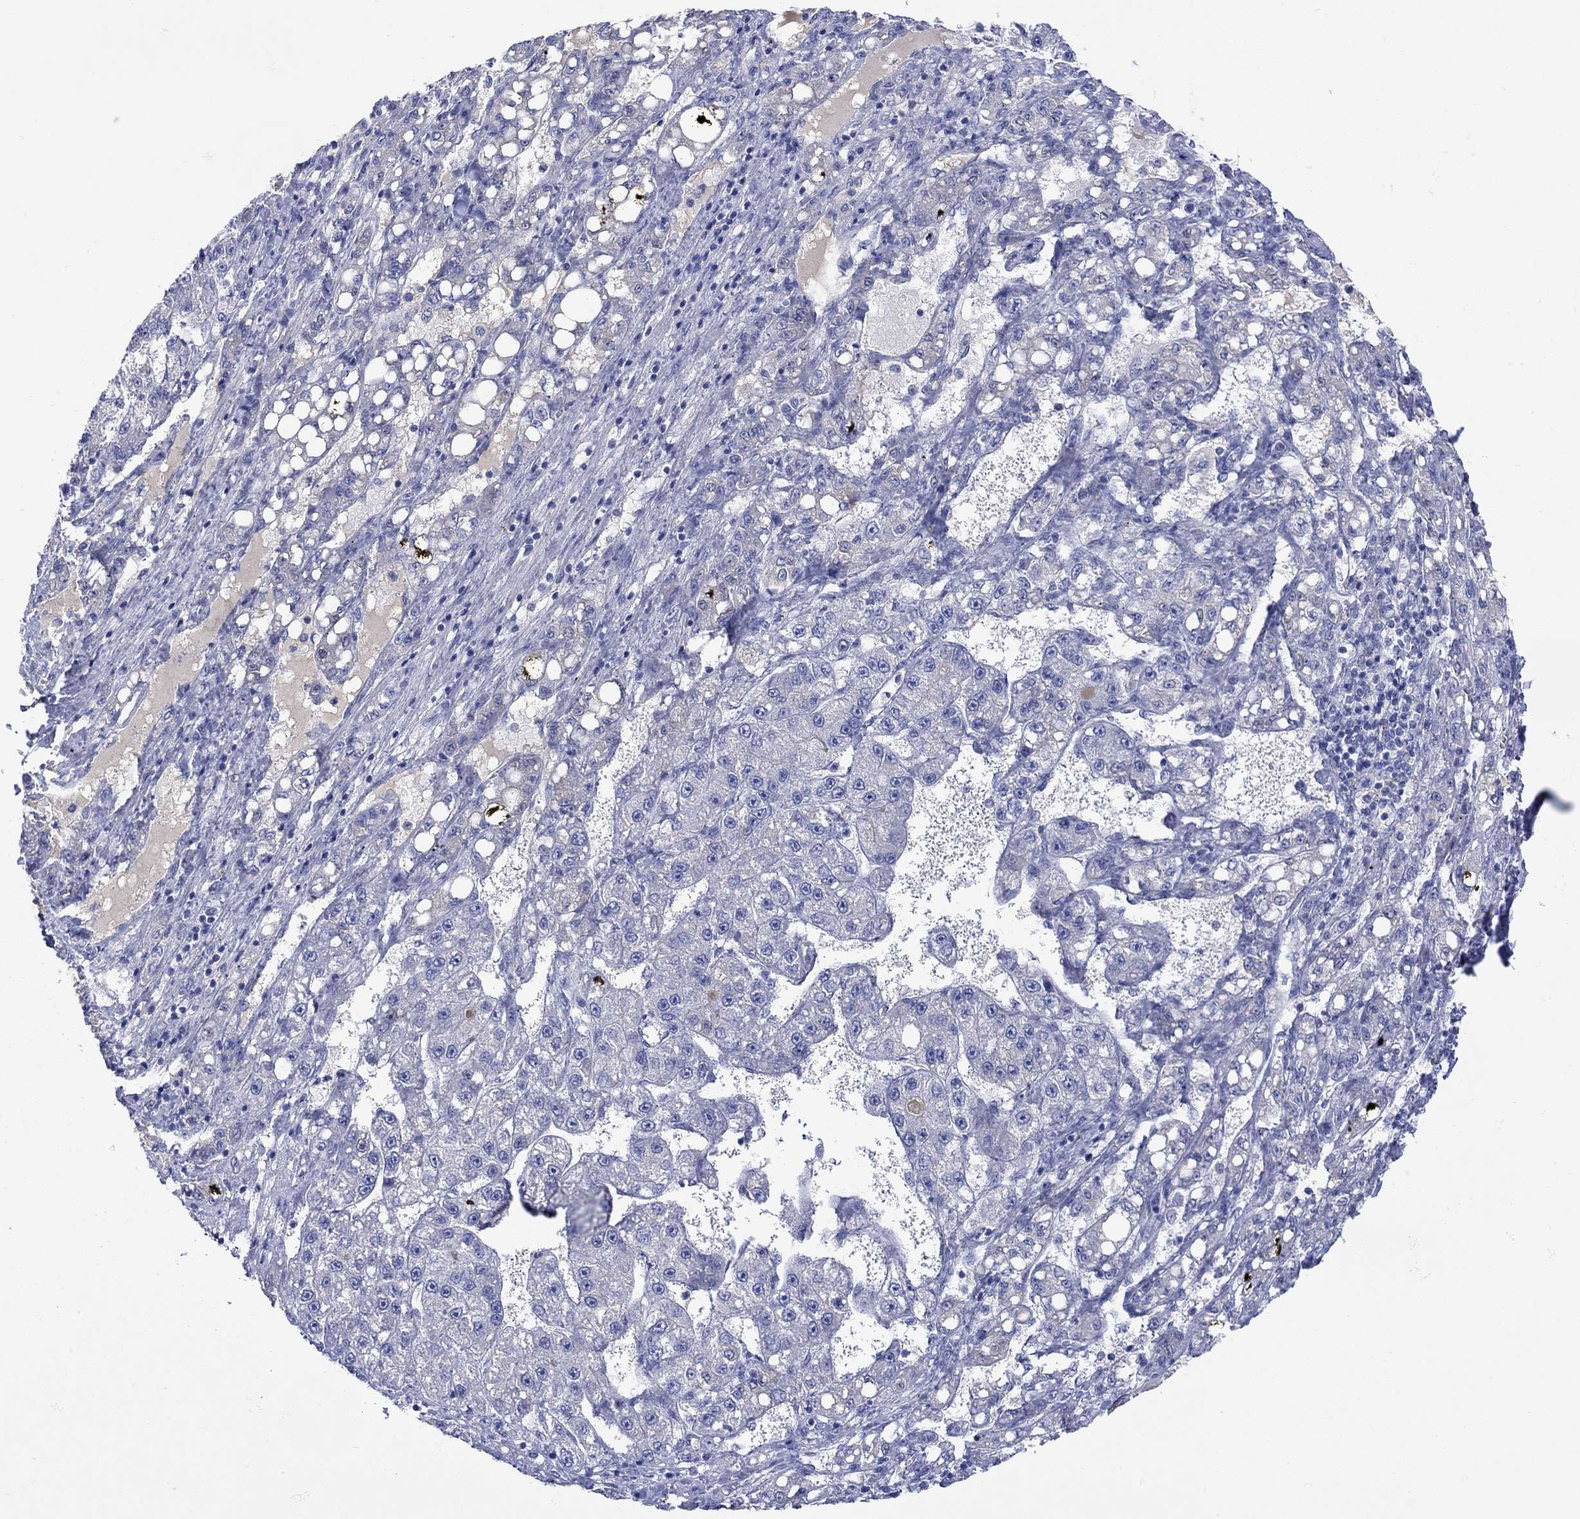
{"staining": {"intensity": "negative", "quantity": "none", "location": "none"}, "tissue": "liver cancer", "cell_type": "Tumor cells", "image_type": "cancer", "snomed": [{"axis": "morphology", "description": "Carcinoma, Hepatocellular, NOS"}, {"axis": "topography", "description": "Liver"}], "caption": "DAB (3,3'-diaminobenzidine) immunohistochemical staining of liver cancer (hepatocellular carcinoma) displays no significant staining in tumor cells.", "gene": "MSI1", "patient": {"sex": "female", "age": 65}}